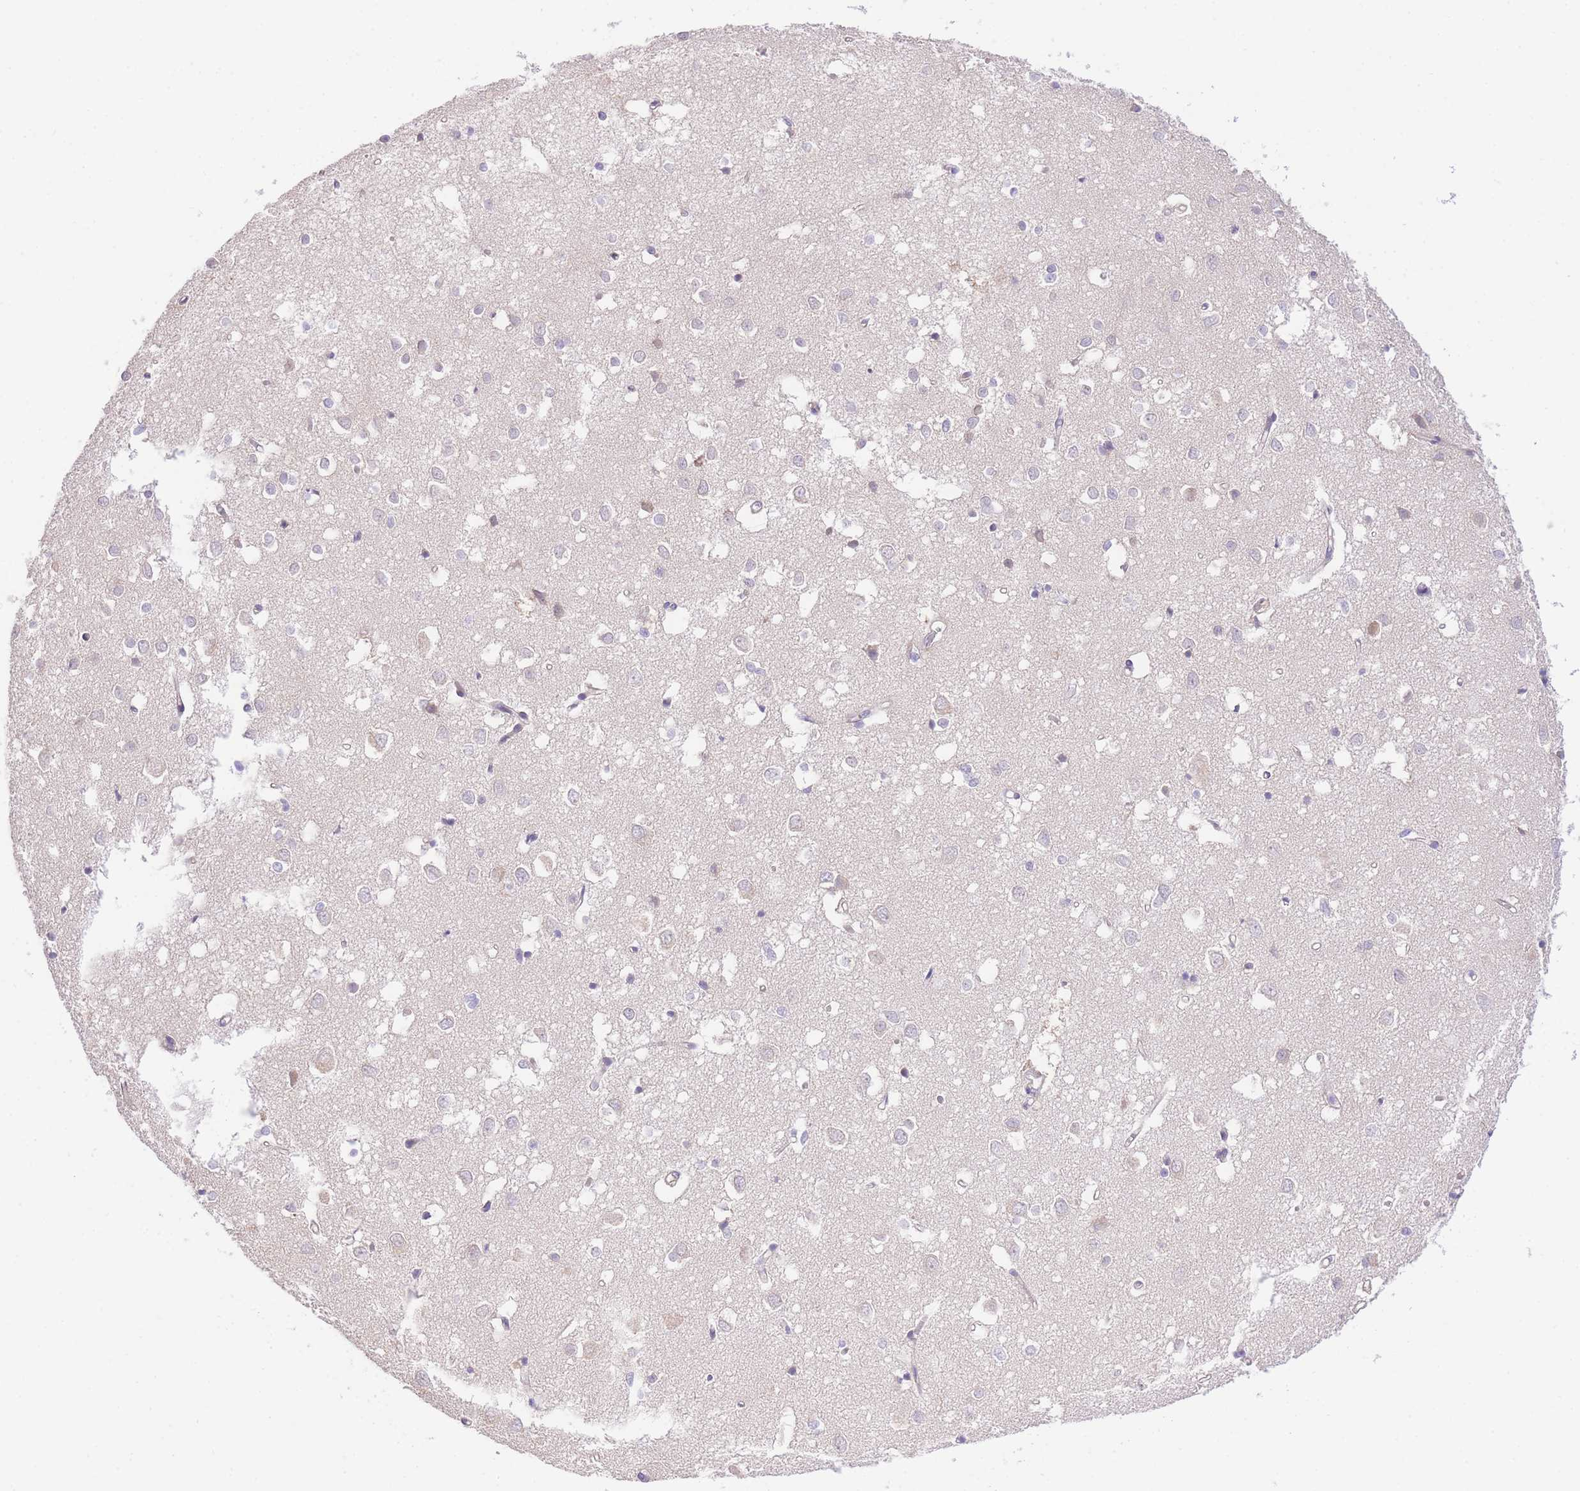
{"staining": {"intensity": "negative", "quantity": "none", "location": "none"}, "tissue": "cerebral cortex", "cell_type": "Endothelial cells", "image_type": "normal", "snomed": [{"axis": "morphology", "description": "Normal tissue, NOS"}, {"axis": "topography", "description": "Cerebral cortex"}], "caption": "DAB immunohistochemical staining of unremarkable human cerebral cortex exhibits no significant positivity in endothelial cells.", "gene": "LIPH", "patient": {"sex": "female", "age": 64}}